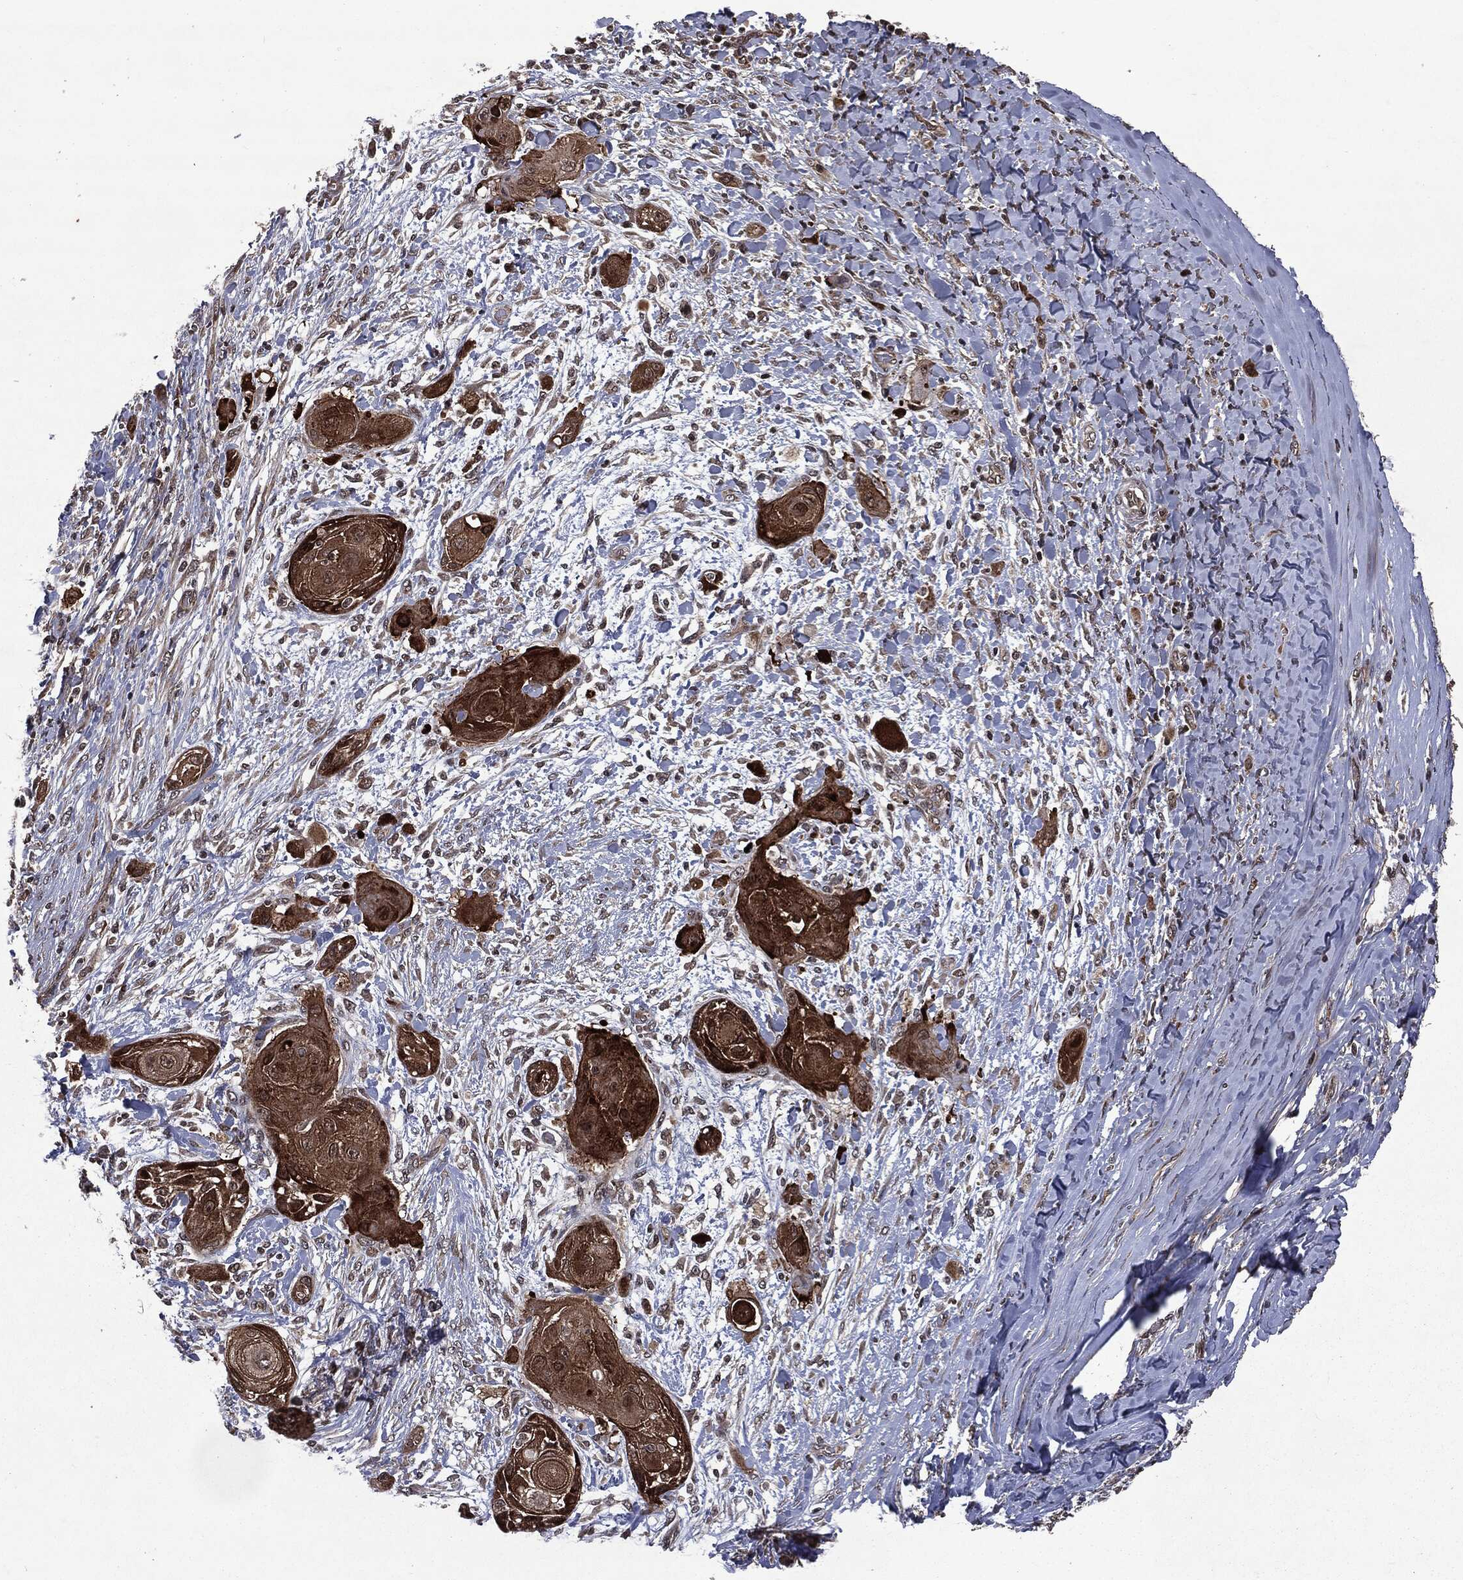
{"staining": {"intensity": "strong", "quantity": "25%-75%", "location": "cytoplasmic/membranous,nuclear"}, "tissue": "skin cancer", "cell_type": "Tumor cells", "image_type": "cancer", "snomed": [{"axis": "morphology", "description": "Squamous cell carcinoma, NOS"}, {"axis": "topography", "description": "Skin"}], "caption": "A photomicrograph showing strong cytoplasmic/membranous and nuclear staining in approximately 25%-75% of tumor cells in squamous cell carcinoma (skin), as visualized by brown immunohistochemical staining.", "gene": "STAU2", "patient": {"sex": "male", "age": 62}}